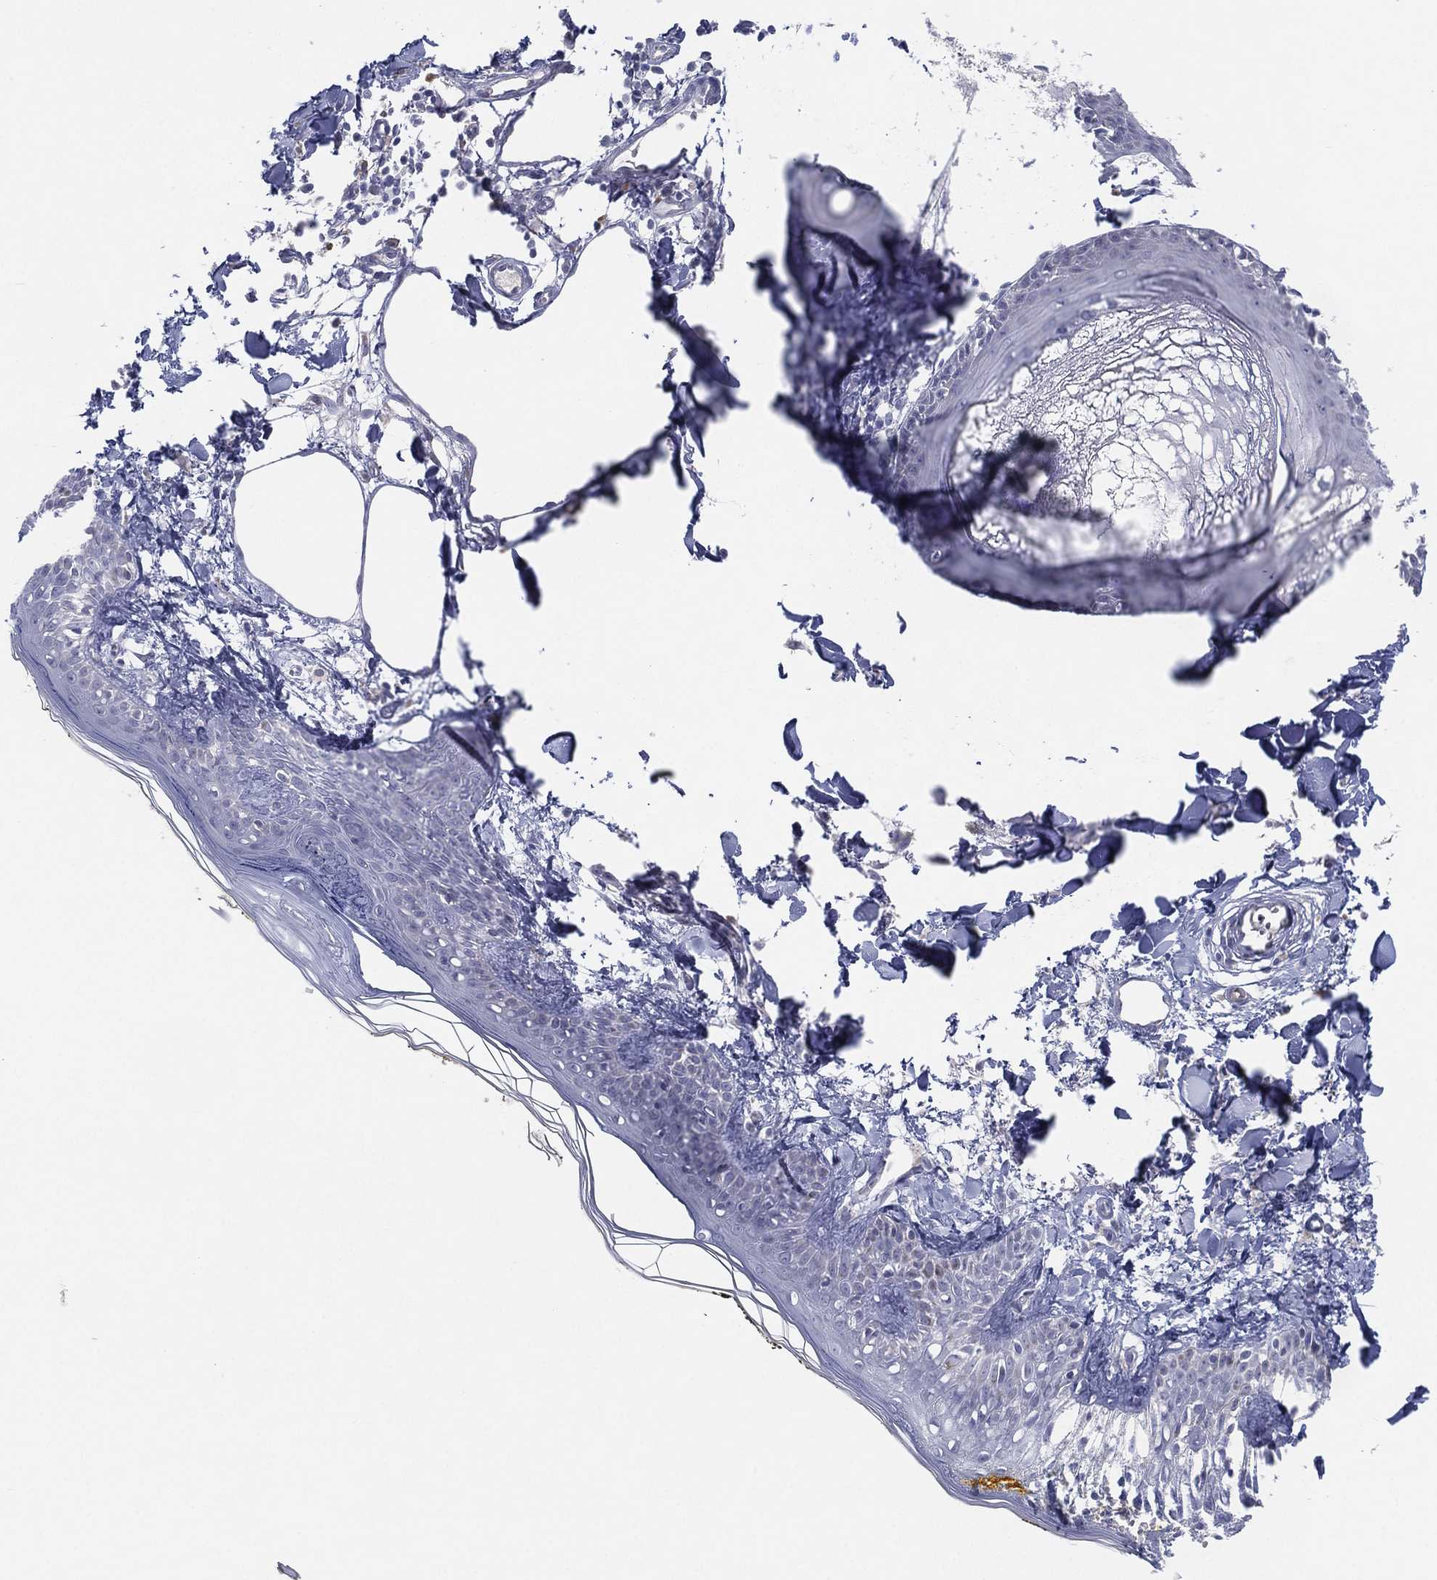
{"staining": {"intensity": "negative", "quantity": "none", "location": "none"}, "tissue": "skin", "cell_type": "Fibroblasts", "image_type": "normal", "snomed": [{"axis": "morphology", "description": "Normal tissue, NOS"}, {"axis": "topography", "description": "Skin"}], "caption": "The photomicrograph demonstrates no significant expression in fibroblasts of skin.", "gene": "MLF1", "patient": {"sex": "male", "age": 76}}